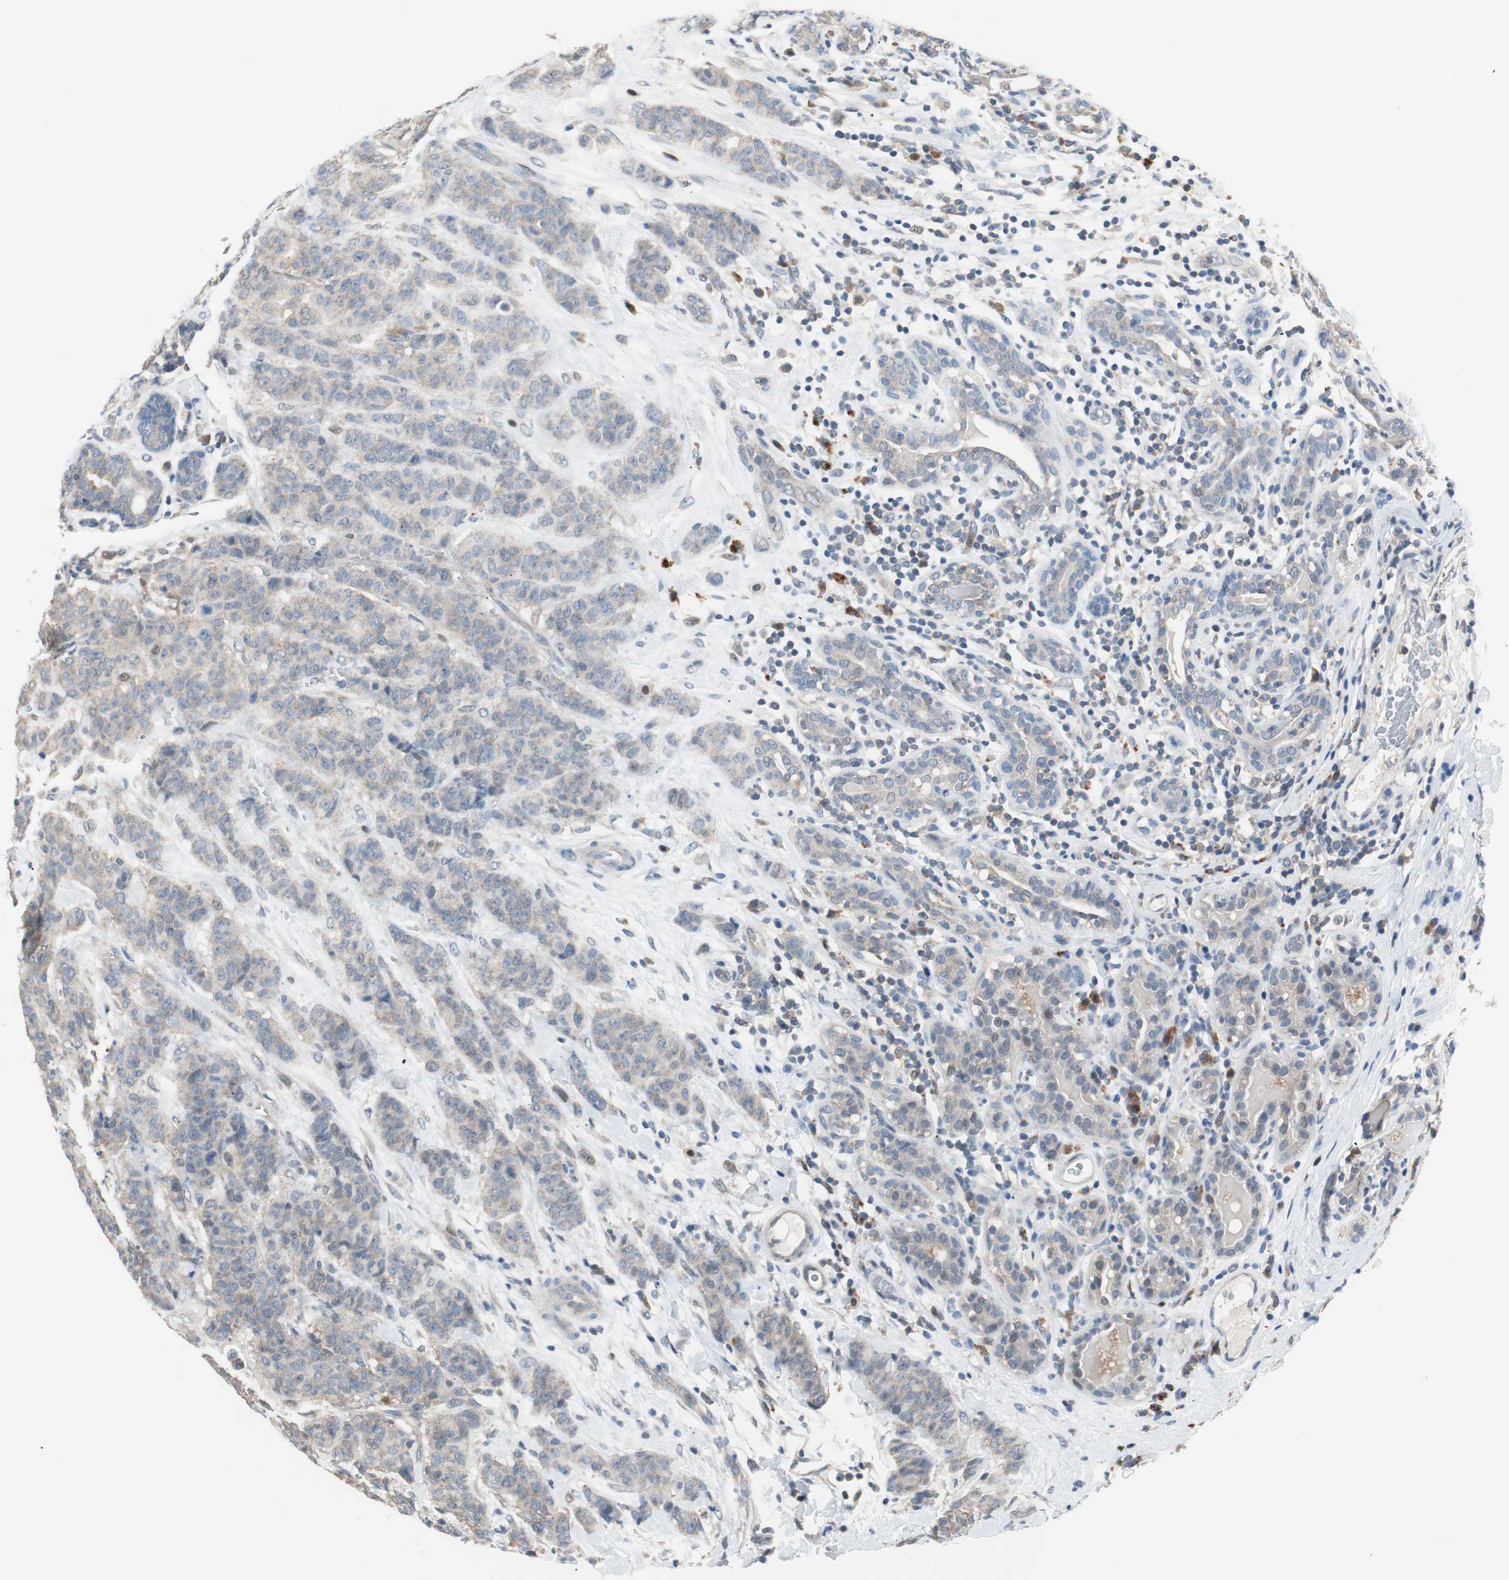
{"staining": {"intensity": "negative", "quantity": "none", "location": "none"}, "tissue": "breast cancer", "cell_type": "Tumor cells", "image_type": "cancer", "snomed": [{"axis": "morphology", "description": "Duct carcinoma"}, {"axis": "topography", "description": "Breast"}], "caption": "A high-resolution histopathology image shows IHC staining of breast cancer, which reveals no significant positivity in tumor cells.", "gene": "POLH", "patient": {"sex": "female", "age": 40}}